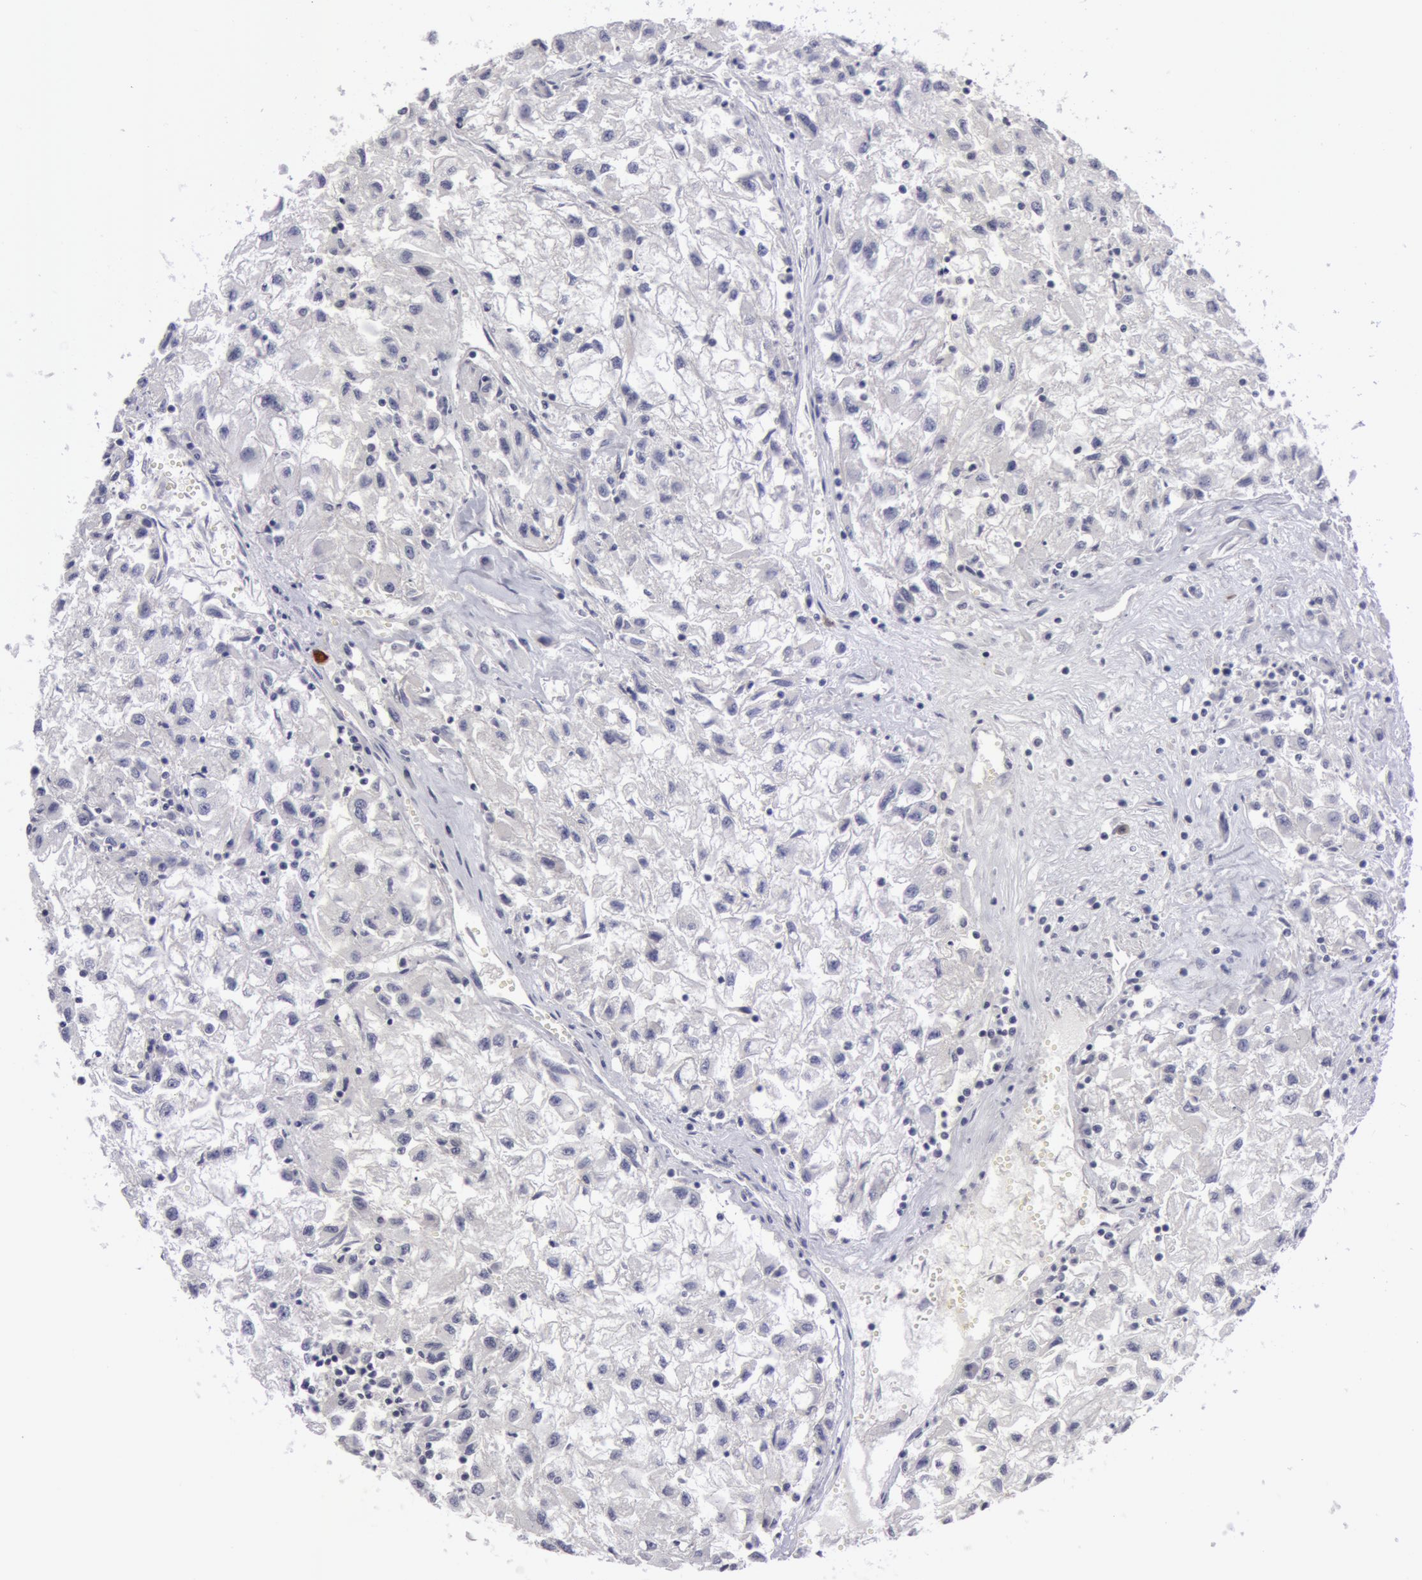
{"staining": {"intensity": "negative", "quantity": "none", "location": "none"}, "tissue": "renal cancer", "cell_type": "Tumor cells", "image_type": "cancer", "snomed": [{"axis": "morphology", "description": "Adenocarcinoma, NOS"}, {"axis": "topography", "description": "Kidney"}], "caption": "IHC photomicrograph of neoplastic tissue: renal cancer stained with DAB demonstrates no significant protein staining in tumor cells.", "gene": "NLGN4X", "patient": {"sex": "male", "age": 59}}